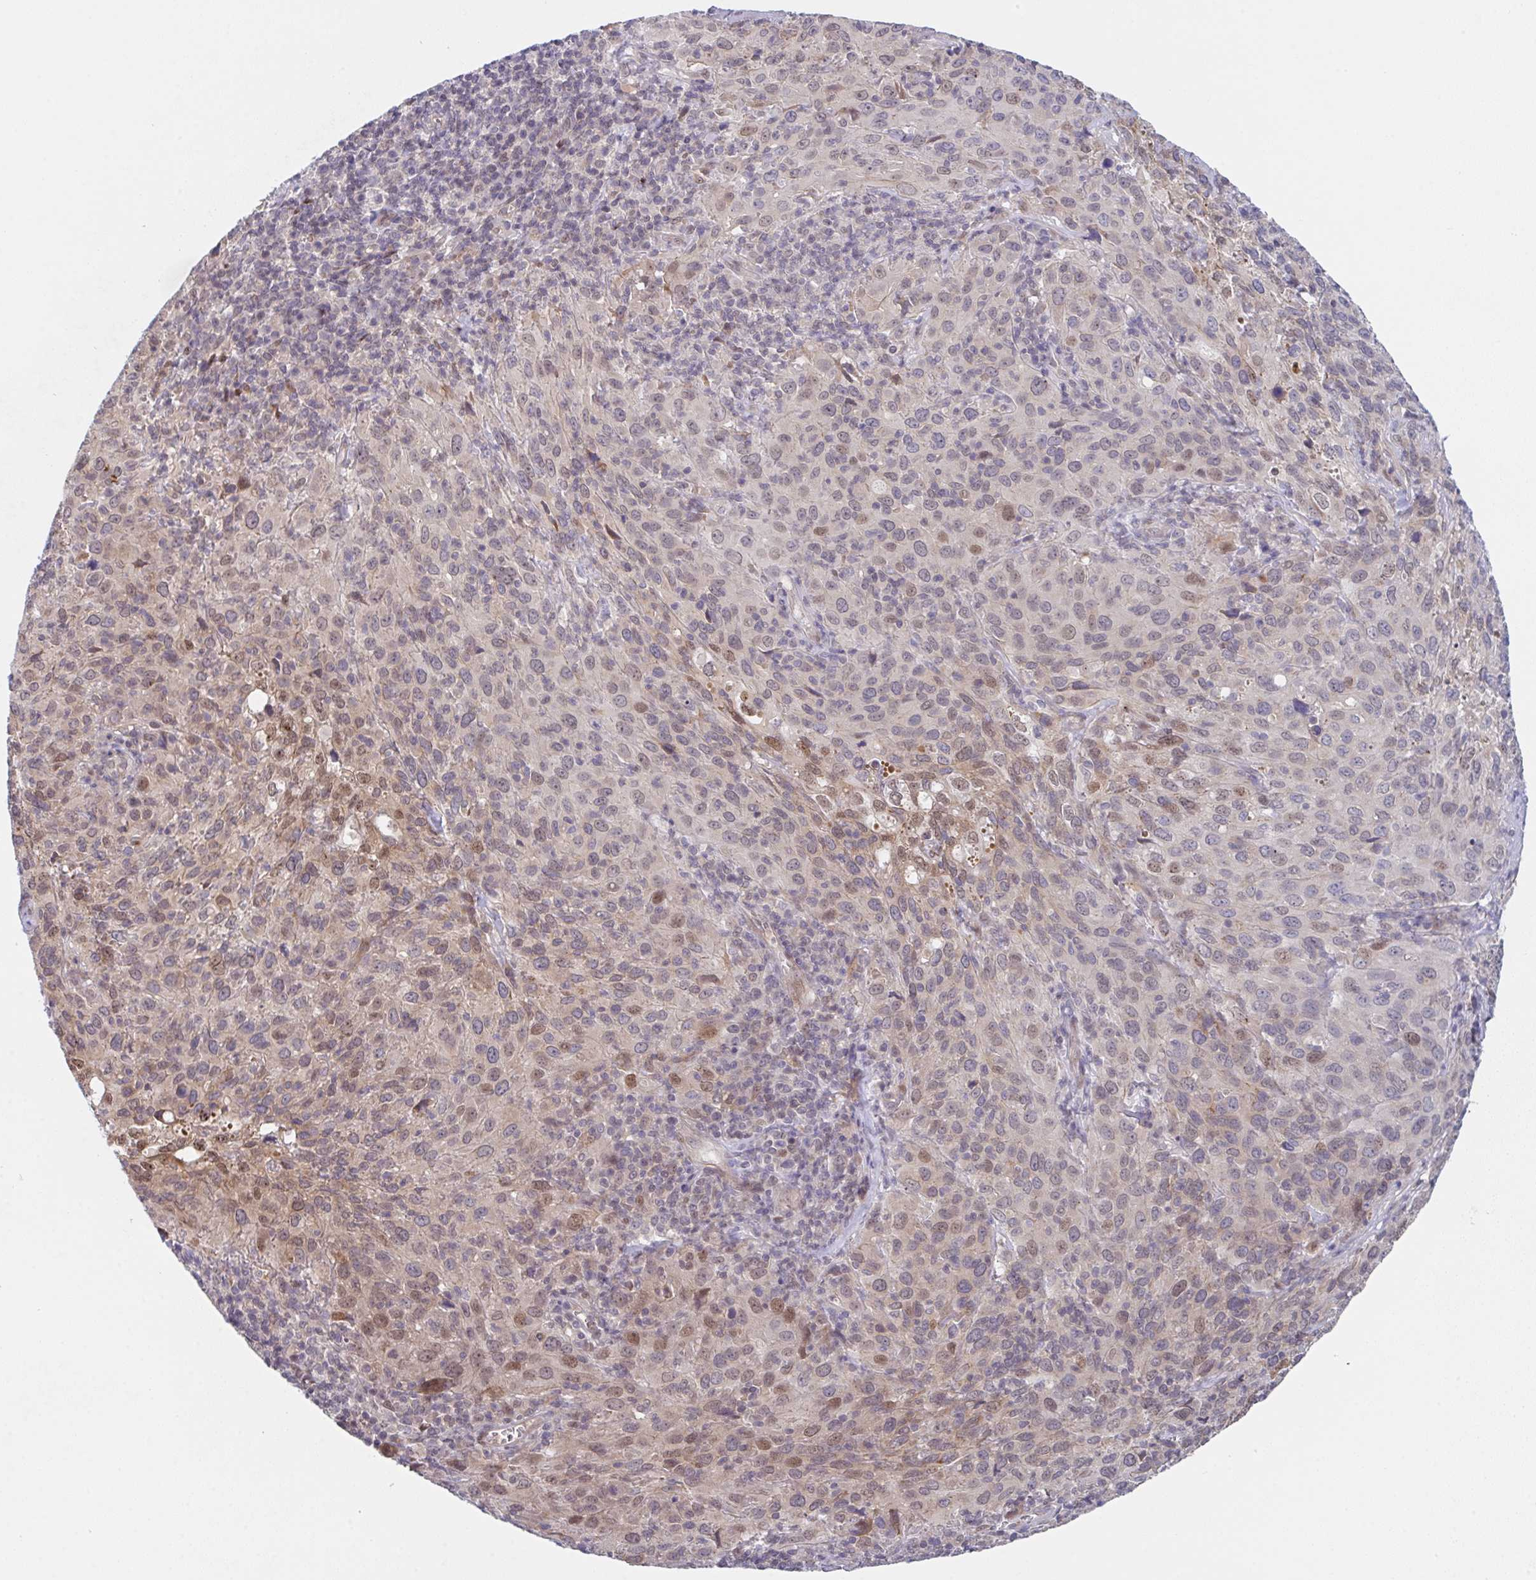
{"staining": {"intensity": "moderate", "quantity": "25%-75%", "location": "nuclear"}, "tissue": "cervical cancer", "cell_type": "Tumor cells", "image_type": "cancer", "snomed": [{"axis": "morphology", "description": "Squamous cell carcinoma, NOS"}, {"axis": "topography", "description": "Cervix"}], "caption": "Protein expression analysis of squamous cell carcinoma (cervical) shows moderate nuclear staining in approximately 25%-75% of tumor cells. Nuclei are stained in blue.", "gene": "RBM18", "patient": {"sex": "female", "age": 51}}